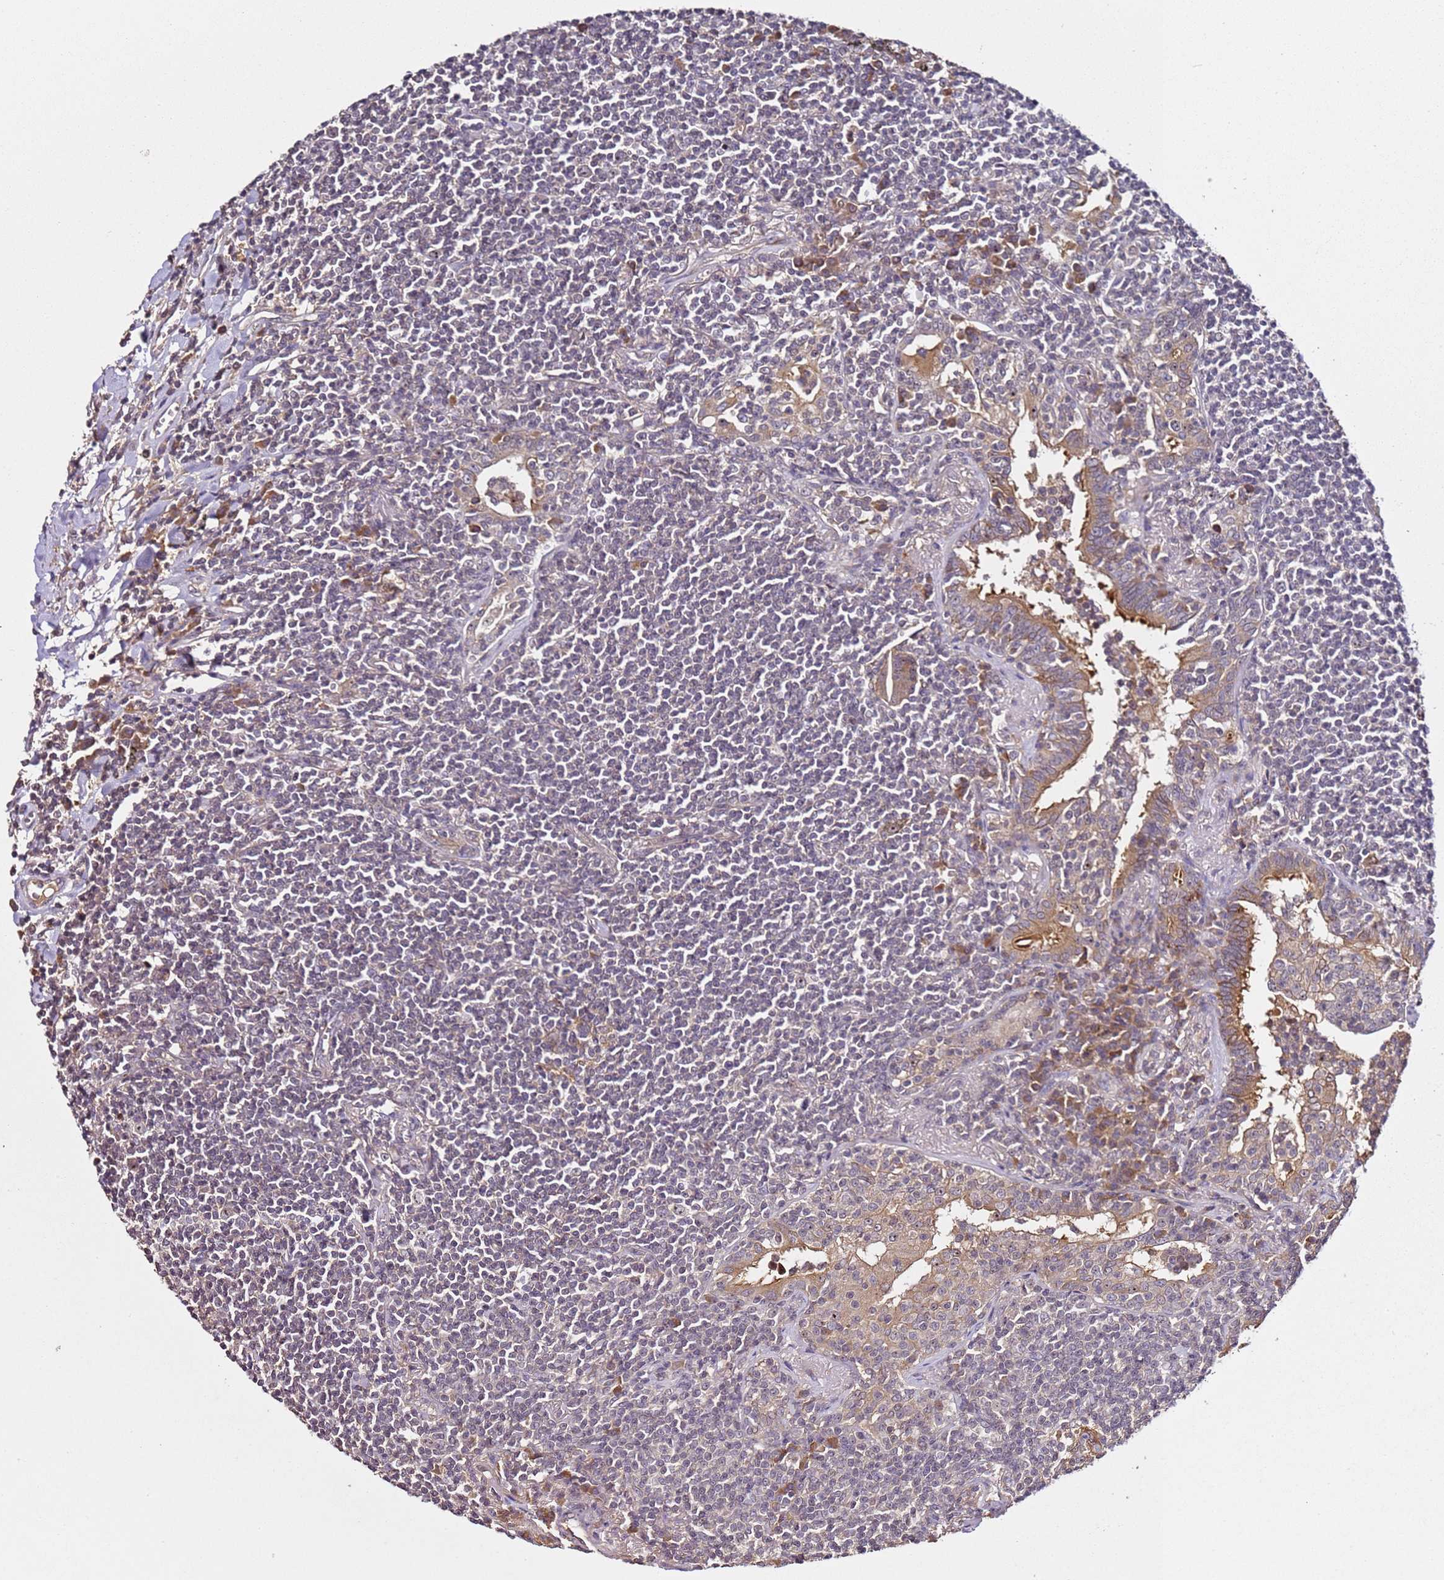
{"staining": {"intensity": "weak", "quantity": "<25%", "location": "nuclear"}, "tissue": "lymphoma", "cell_type": "Tumor cells", "image_type": "cancer", "snomed": [{"axis": "morphology", "description": "Malignant lymphoma, non-Hodgkin's type, Low grade"}, {"axis": "topography", "description": "Lung"}], "caption": "This is a photomicrograph of immunohistochemistry (IHC) staining of lymphoma, which shows no expression in tumor cells. (DAB (3,3'-diaminobenzidine) immunohistochemistry visualized using brightfield microscopy, high magnification).", "gene": "DDX27", "patient": {"sex": "female", "age": 71}}